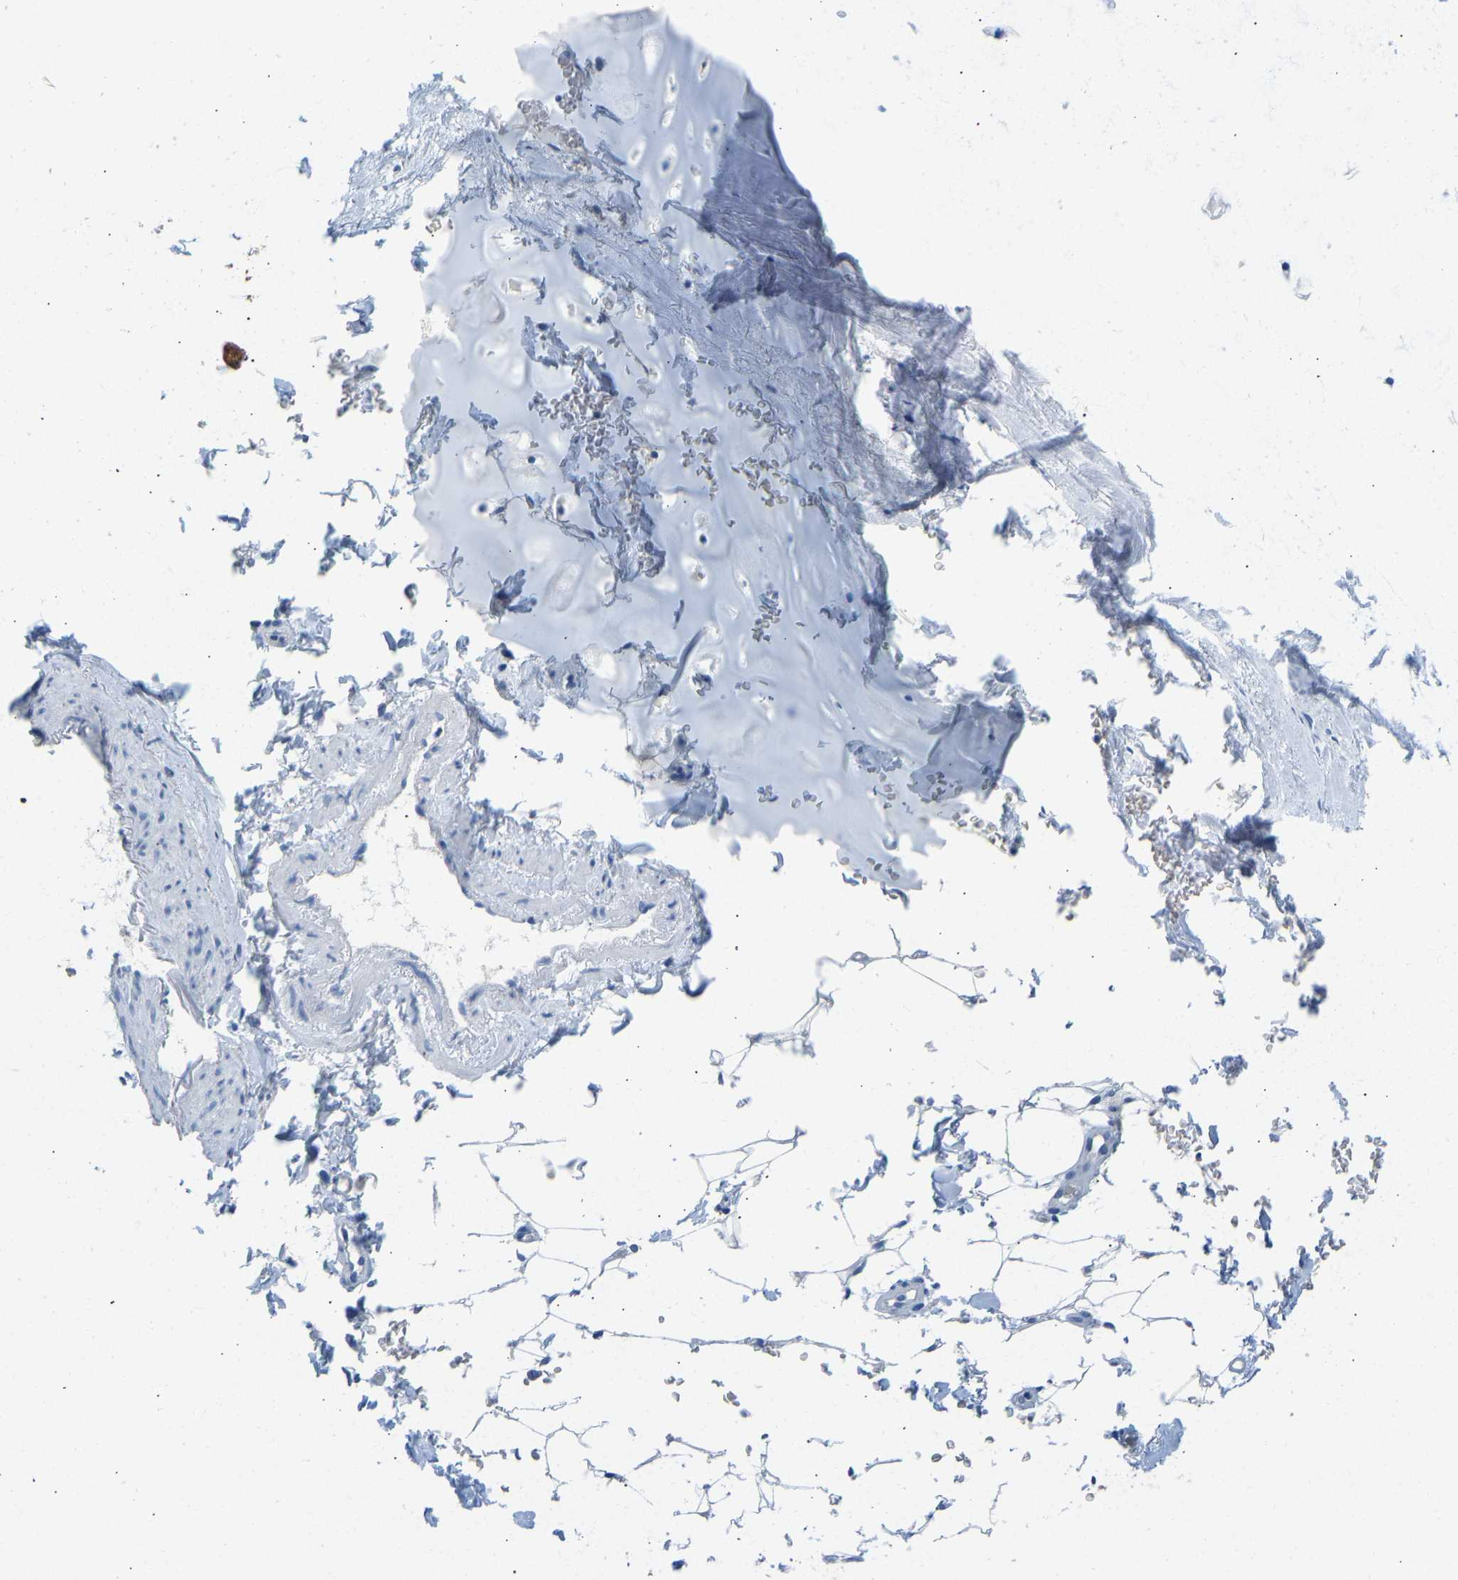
{"staining": {"intensity": "negative", "quantity": "none", "location": "none"}, "tissue": "adipose tissue", "cell_type": "Adipocytes", "image_type": "normal", "snomed": [{"axis": "morphology", "description": "Normal tissue, NOS"}, {"axis": "topography", "description": "Cartilage tissue"}, {"axis": "topography", "description": "Bronchus"}], "caption": "This micrograph is of unremarkable adipose tissue stained with IHC to label a protein in brown with the nuclei are counter-stained blue. There is no staining in adipocytes.", "gene": "ATP1A1", "patient": {"sex": "female", "age": 73}}